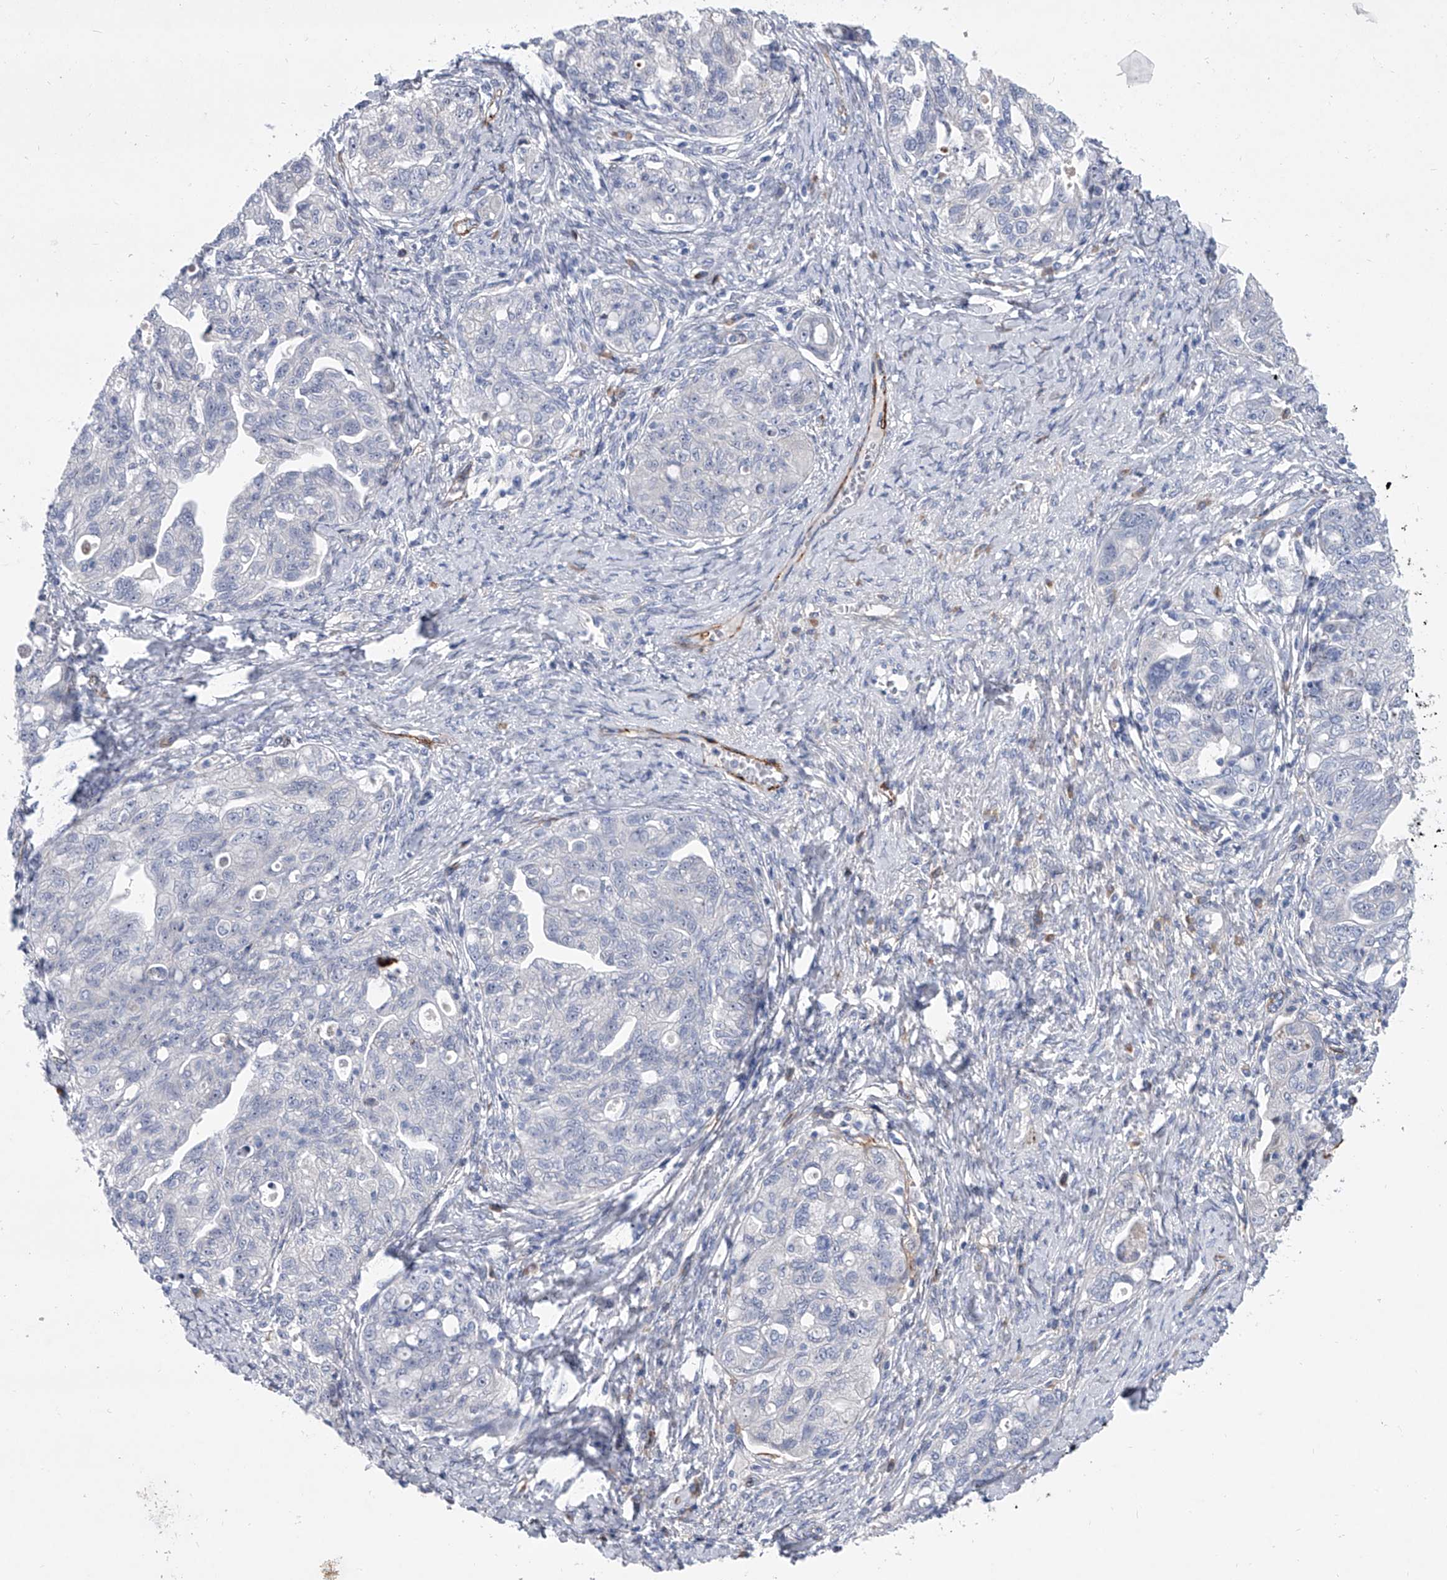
{"staining": {"intensity": "negative", "quantity": "none", "location": "none"}, "tissue": "ovarian cancer", "cell_type": "Tumor cells", "image_type": "cancer", "snomed": [{"axis": "morphology", "description": "Carcinoma, NOS"}, {"axis": "morphology", "description": "Cystadenocarcinoma, serous, NOS"}, {"axis": "topography", "description": "Ovary"}], "caption": "The immunohistochemistry (IHC) image has no significant expression in tumor cells of carcinoma (ovarian) tissue.", "gene": "ALG14", "patient": {"sex": "female", "age": 69}}